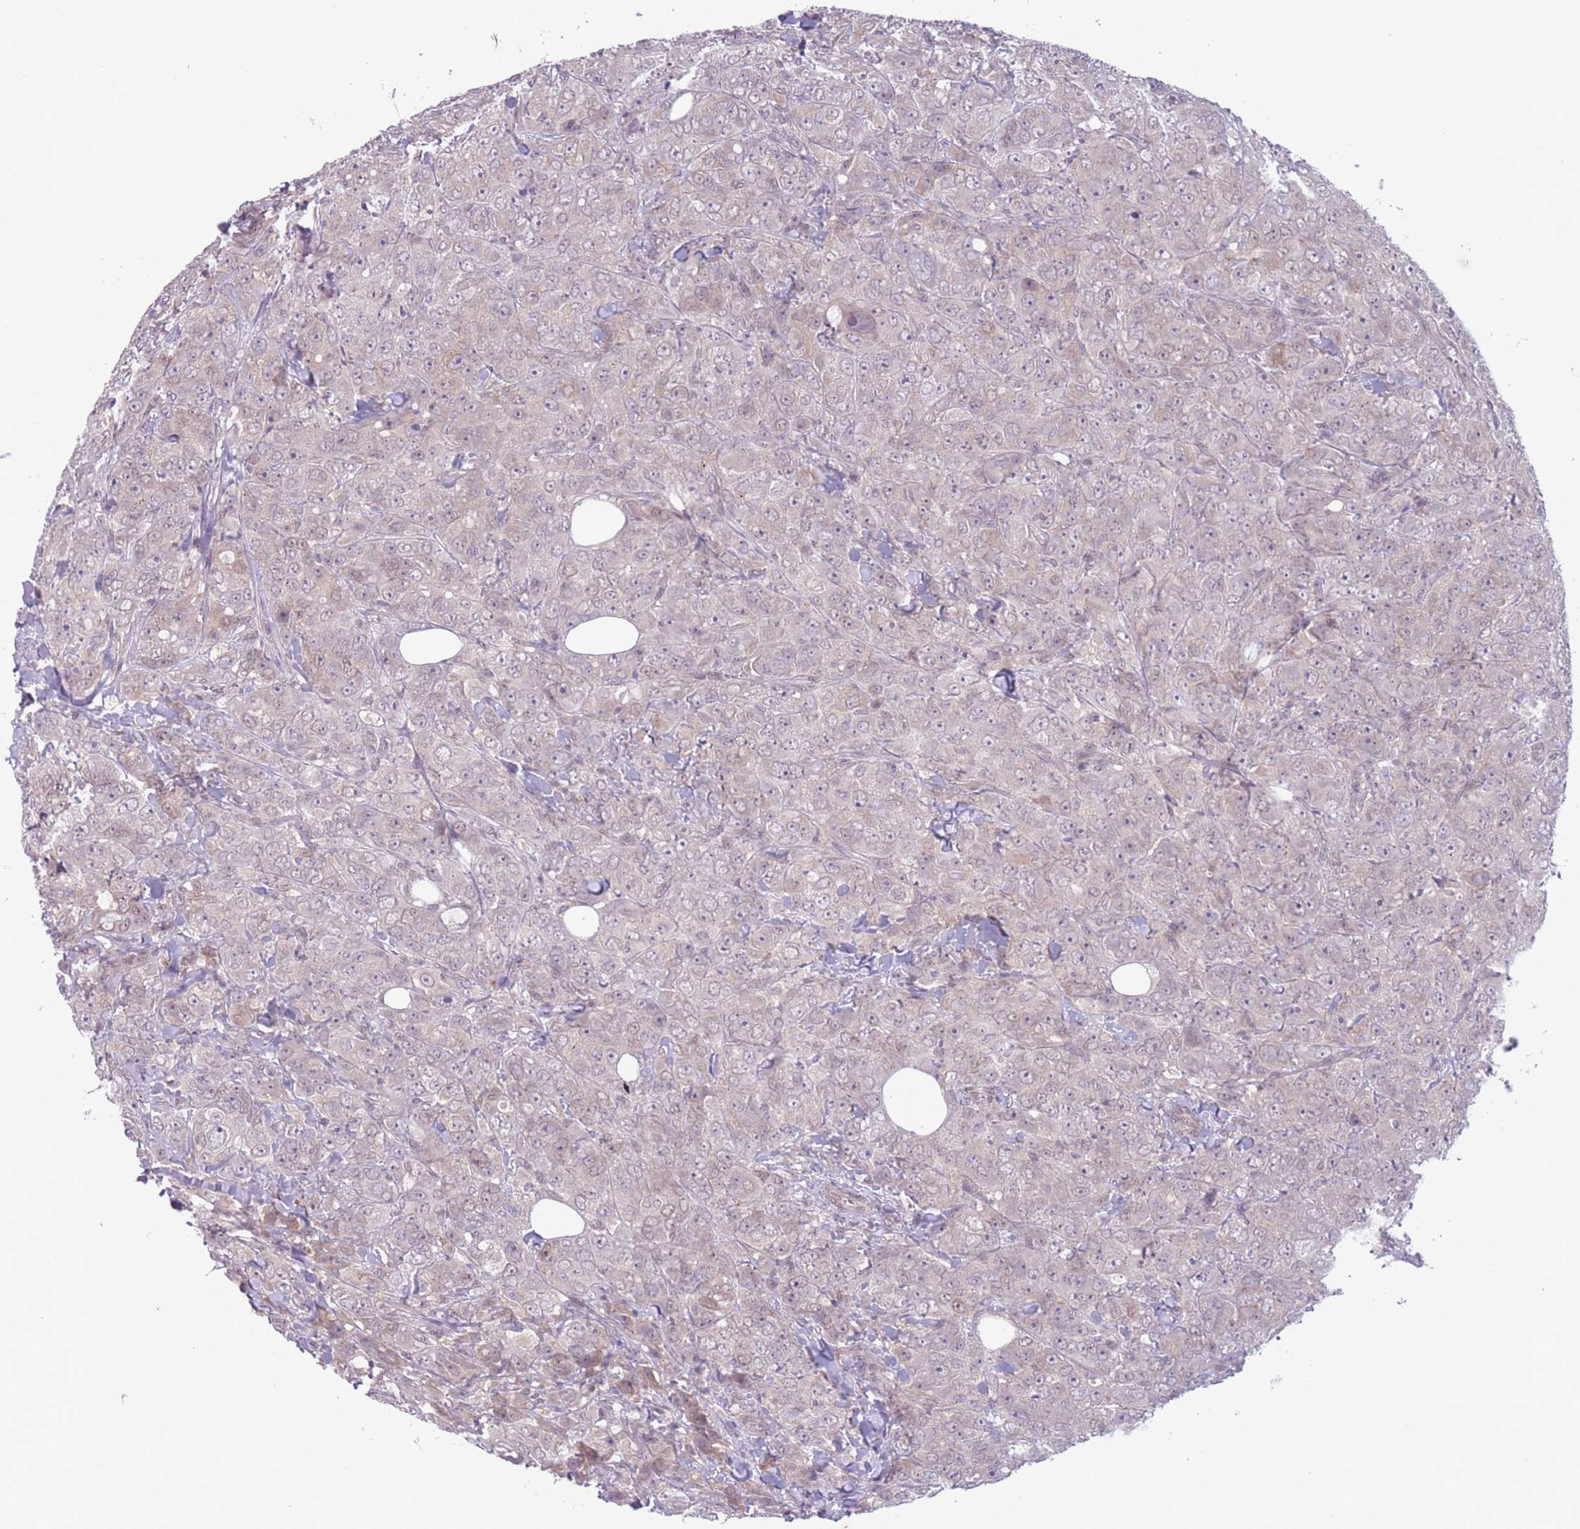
{"staining": {"intensity": "weak", "quantity": "<25%", "location": "cytoplasmic/membranous"}, "tissue": "breast cancer", "cell_type": "Tumor cells", "image_type": "cancer", "snomed": [{"axis": "morphology", "description": "Duct carcinoma"}, {"axis": "topography", "description": "Breast"}], "caption": "Invasive ductal carcinoma (breast) was stained to show a protein in brown. There is no significant expression in tumor cells.", "gene": "ARPIN", "patient": {"sex": "female", "age": 43}}